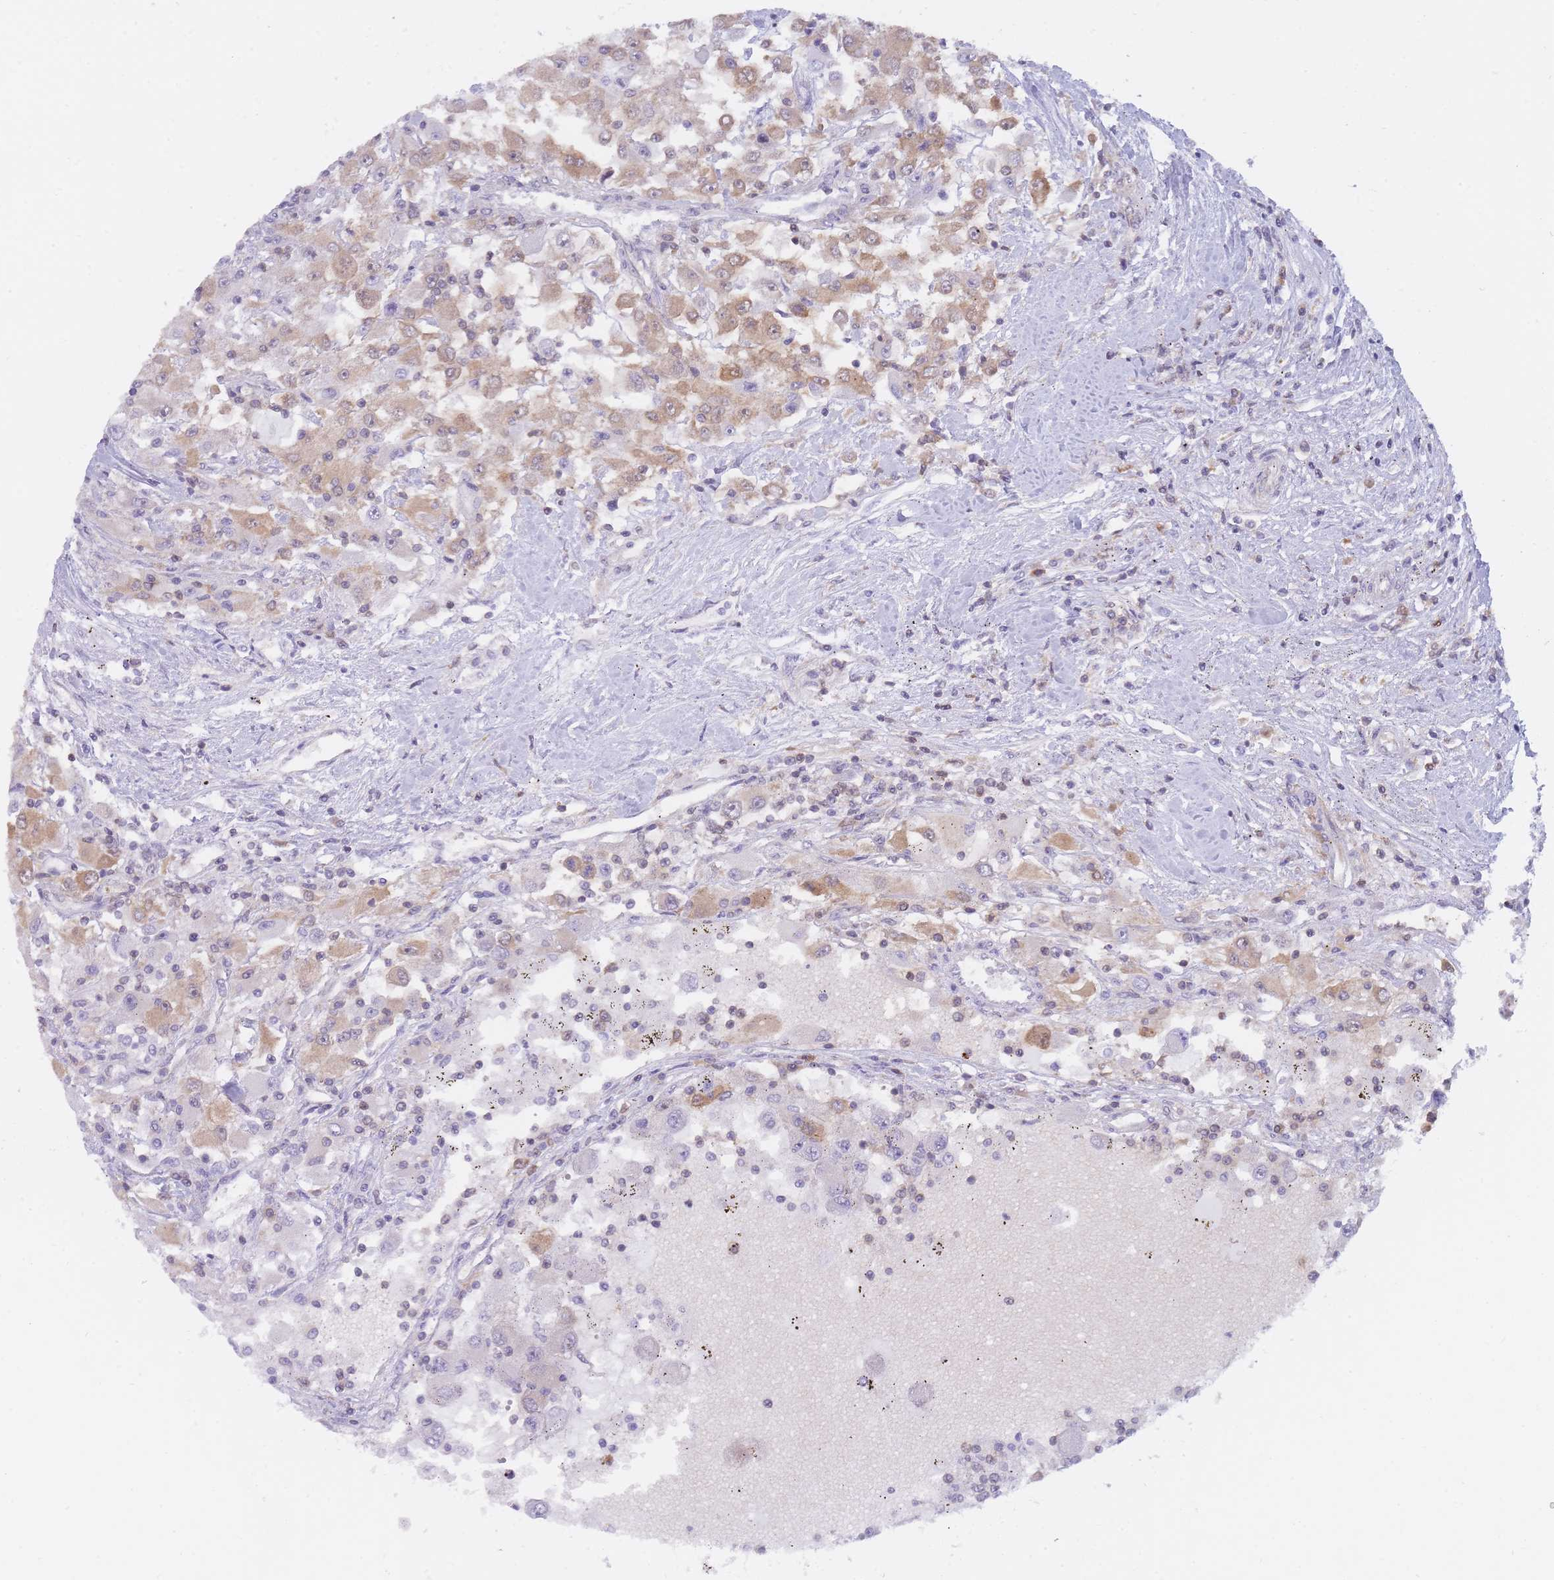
{"staining": {"intensity": "weak", "quantity": "<25%", "location": "cytoplasmic/membranous"}, "tissue": "renal cancer", "cell_type": "Tumor cells", "image_type": "cancer", "snomed": [{"axis": "morphology", "description": "Adenocarcinoma, NOS"}, {"axis": "topography", "description": "Kidney"}], "caption": "This is an IHC image of human renal cancer (adenocarcinoma). There is no staining in tumor cells.", "gene": "NSFL1C", "patient": {"sex": "female", "age": 67}}